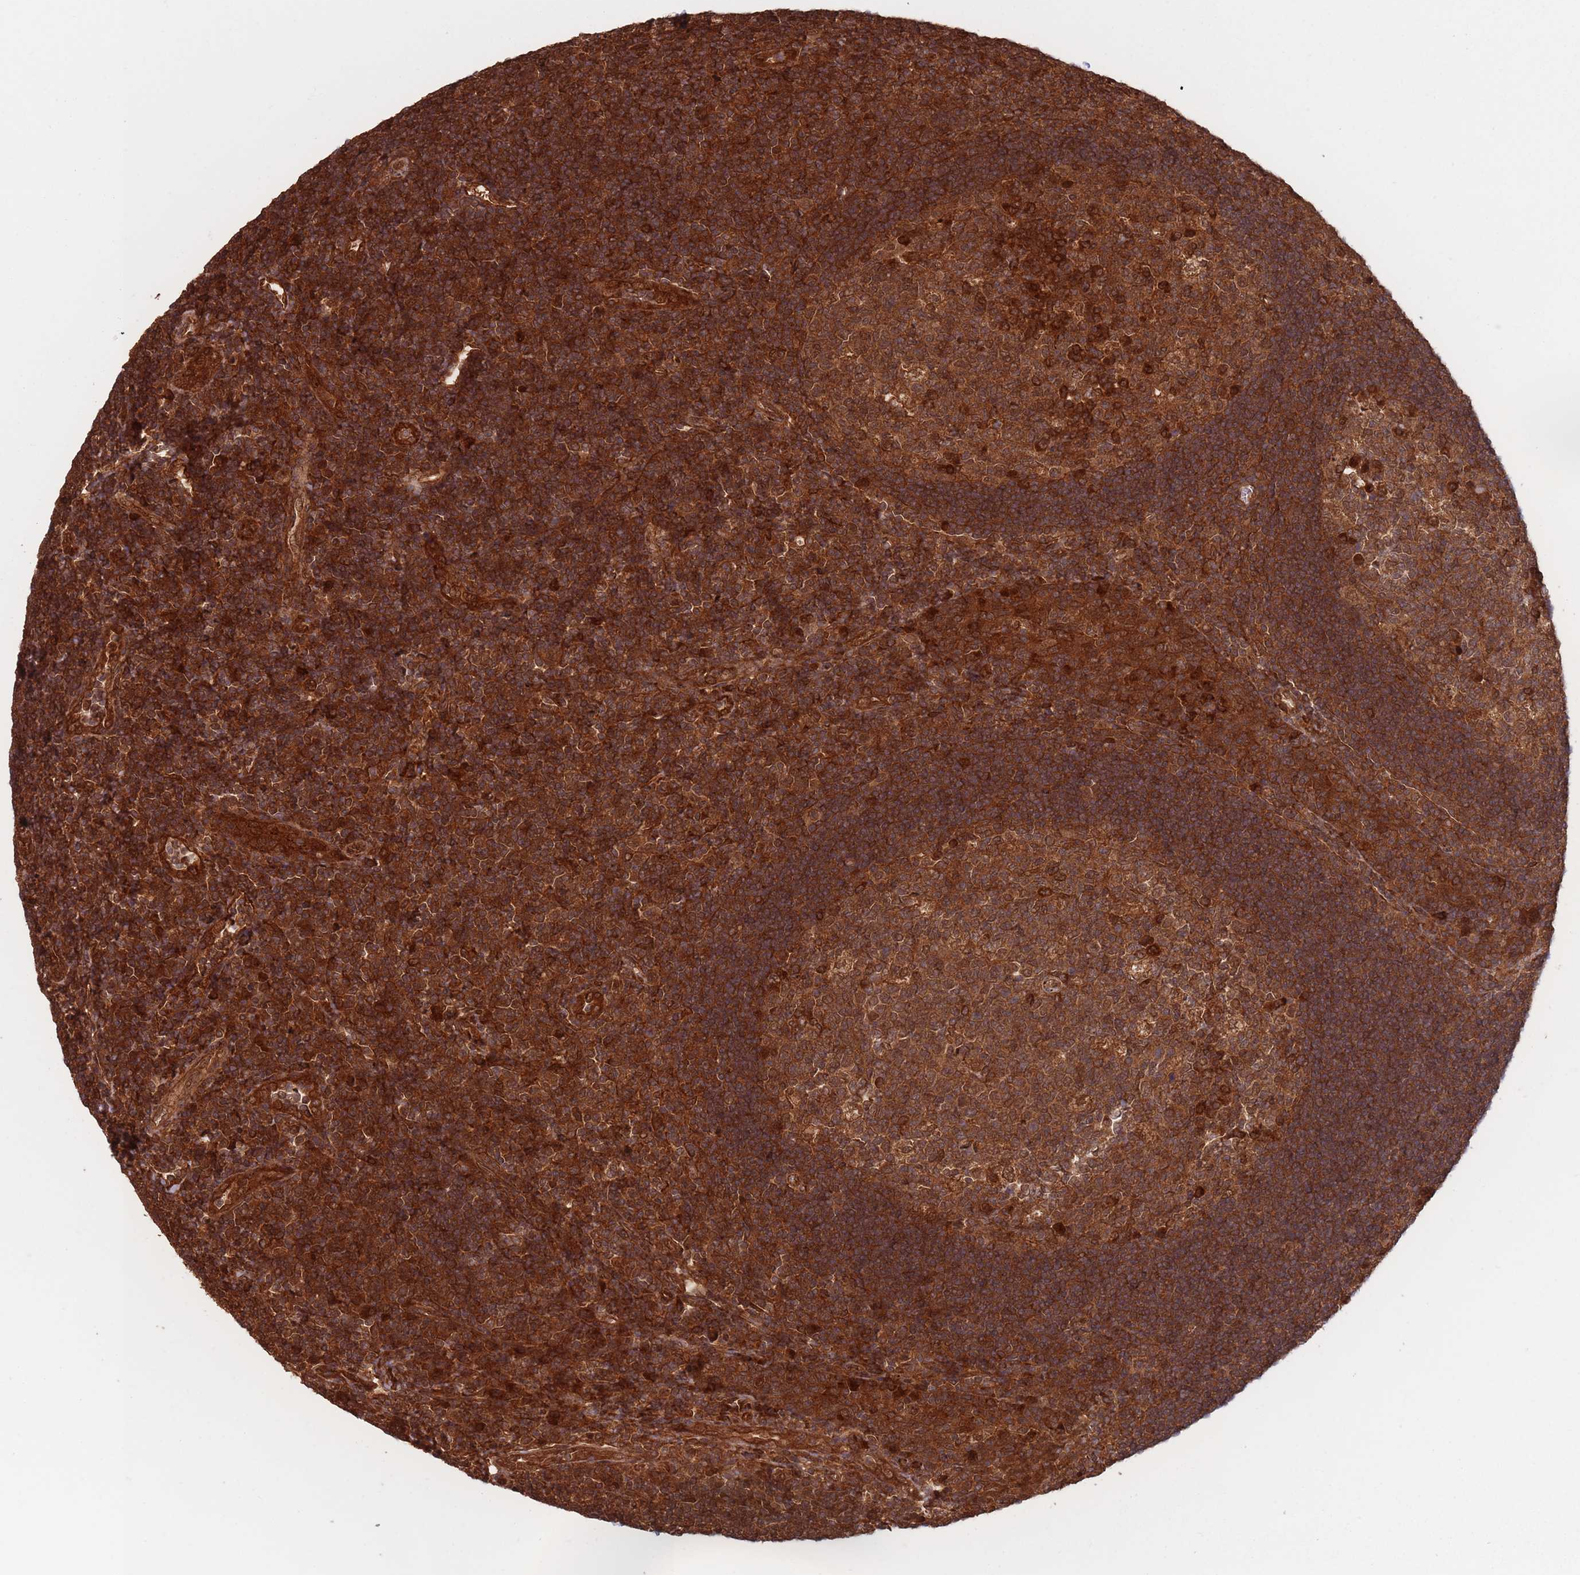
{"staining": {"intensity": "strong", "quantity": ">75%", "location": "cytoplasmic/membranous"}, "tissue": "tonsil", "cell_type": "Germinal center cells", "image_type": "normal", "snomed": [{"axis": "morphology", "description": "Normal tissue, NOS"}, {"axis": "topography", "description": "Tonsil"}], "caption": "Immunohistochemistry histopathology image of unremarkable tonsil: human tonsil stained using immunohistochemistry (IHC) reveals high levels of strong protein expression localized specifically in the cytoplasmic/membranous of germinal center cells, appearing as a cytoplasmic/membranous brown color.", "gene": "PODXL2", "patient": {"sex": "male", "age": 17}}